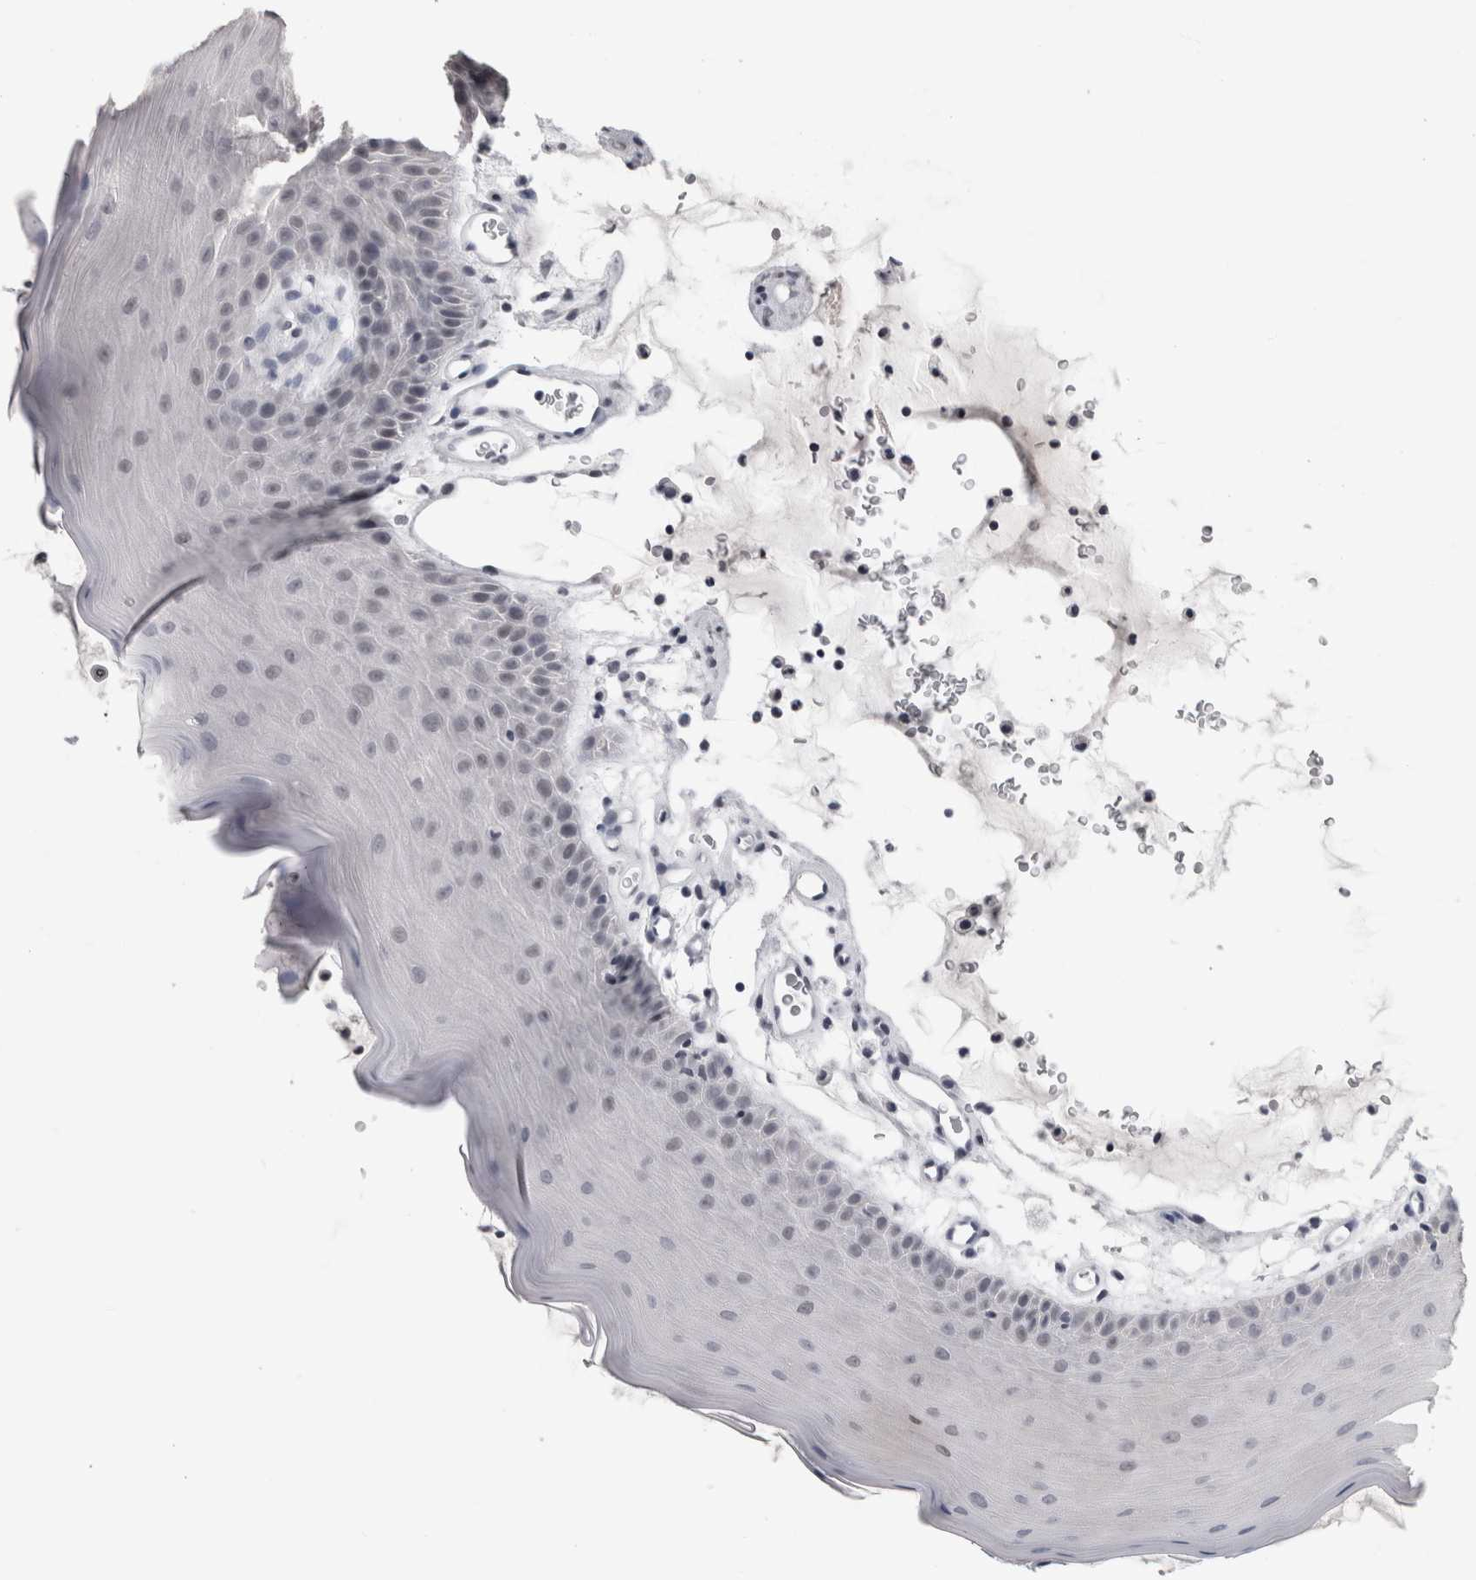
{"staining": {"intensity": "weak", "quantity": "25%-75%", "location": "nuclear"}, "tissue": "oral mucosa", "cell_type": "Squamous epithelial cells", "image_type": "normal", "snomed": [{"axis": "morphology", "description": "Normal tissue, NOS"}, {"axis": "topography", "description": "Oral tissue"}], "caption": "Protein staining of benign oral mucosa reveals weak nuclear positivity in about 25%-75% of squamous epithelial cells. (DAB IHC with brightfield microscopy, high magnification).", "gene": "ARID4B", "patient": {"sex": "male", "age": 13}}